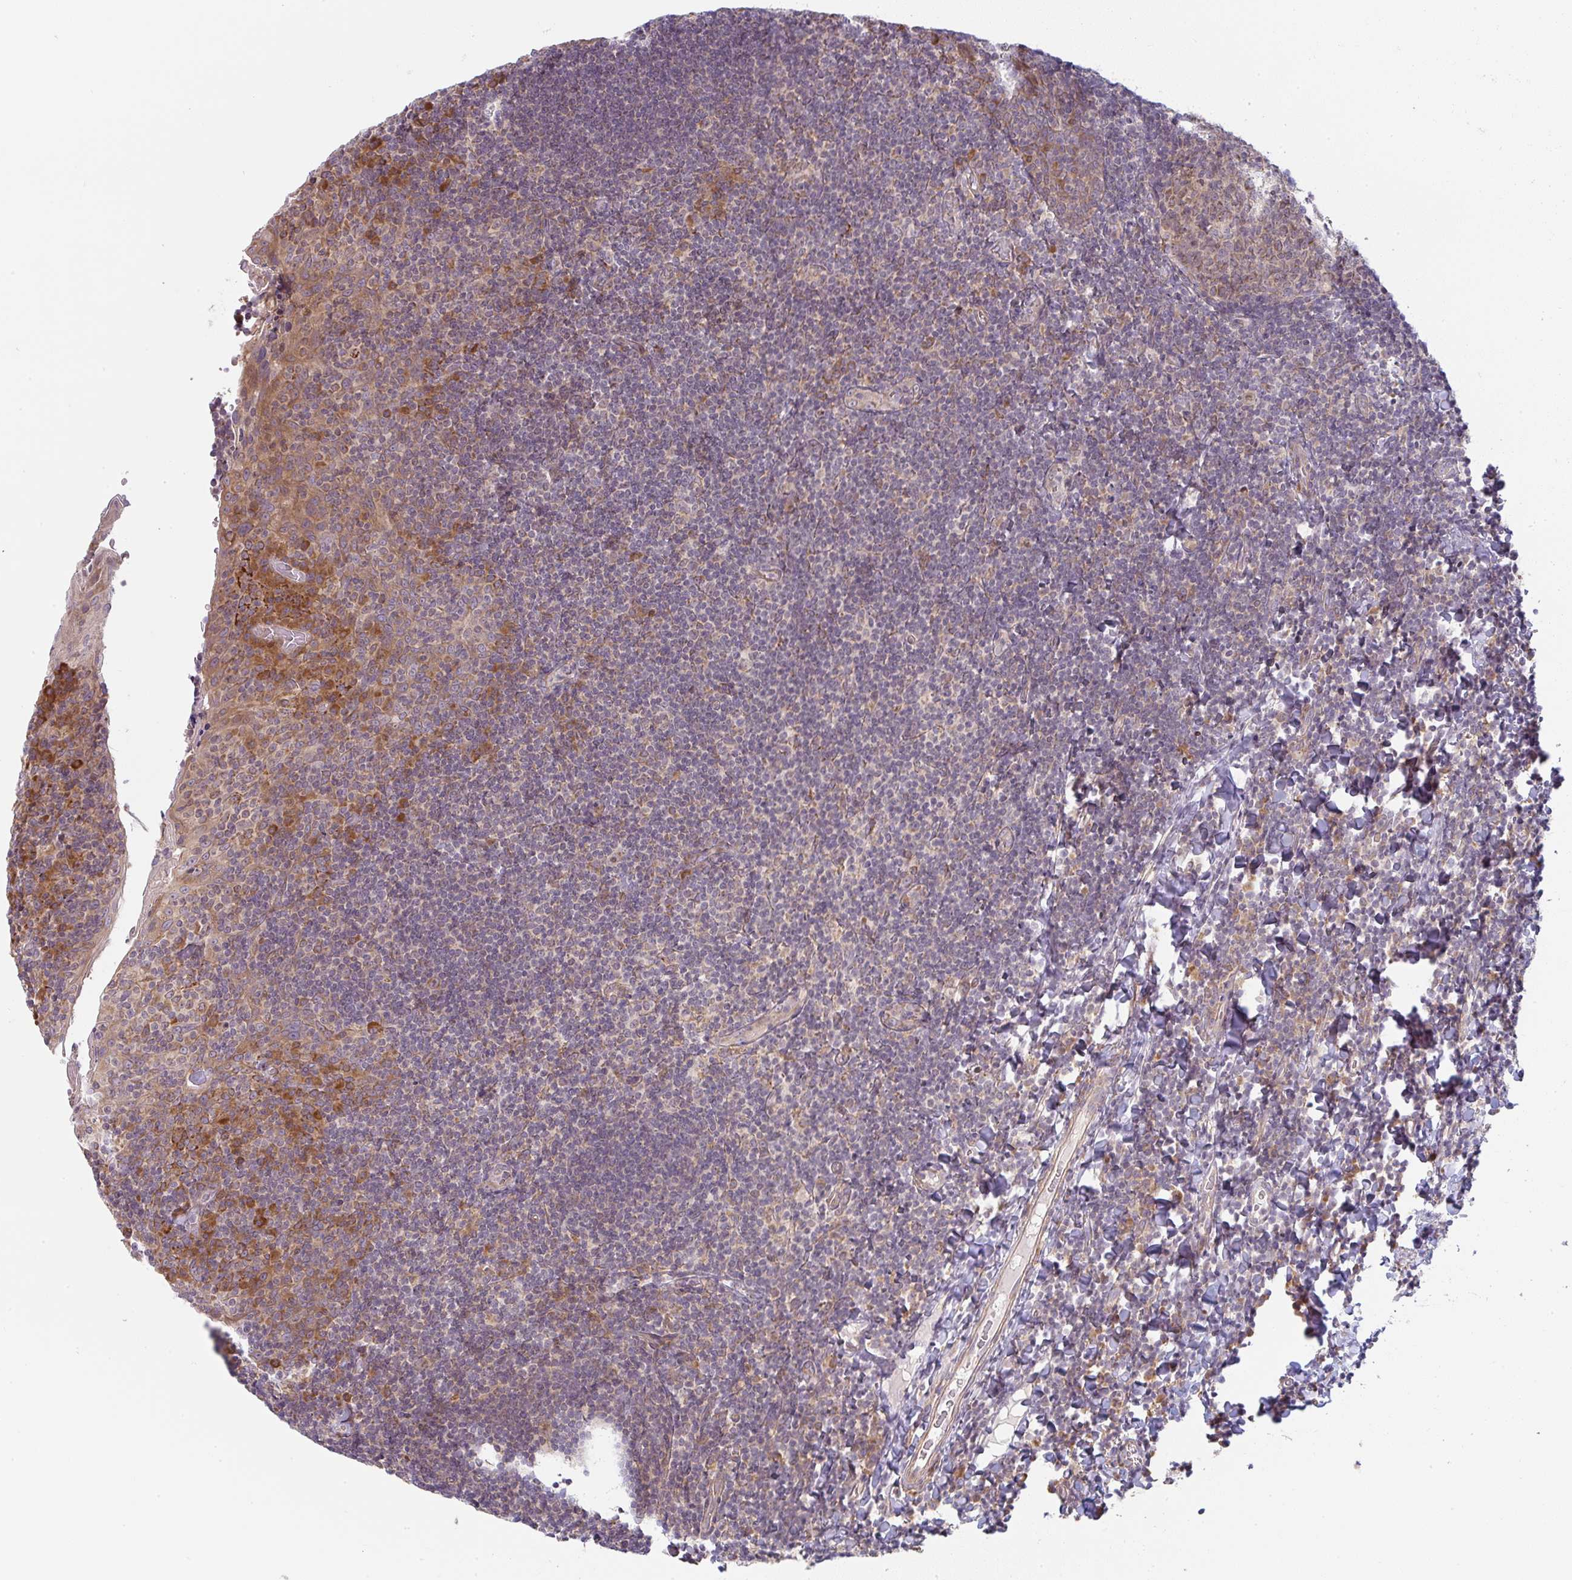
{"staining": {"intensity": "moderate", "quantity": "<25%", "location": "cytoplasmic/membranous"}, "tissue": "tonsil", "cell_type": "Germinal center cells", "image_type": "normal", "snomed": [{"axis": "morphology", "description": "Normal tissue, NOS"}, {"axis": "topography", "description": "Tonsil"}], "caption": "IHC (DAB) staining of normal human tonsil displays moderate cytoplasmic/membranous protein positivity in about <25% of germinal center cells.", "gene": "MOB1A", "patient": {"sex": "male", "age": 17}}